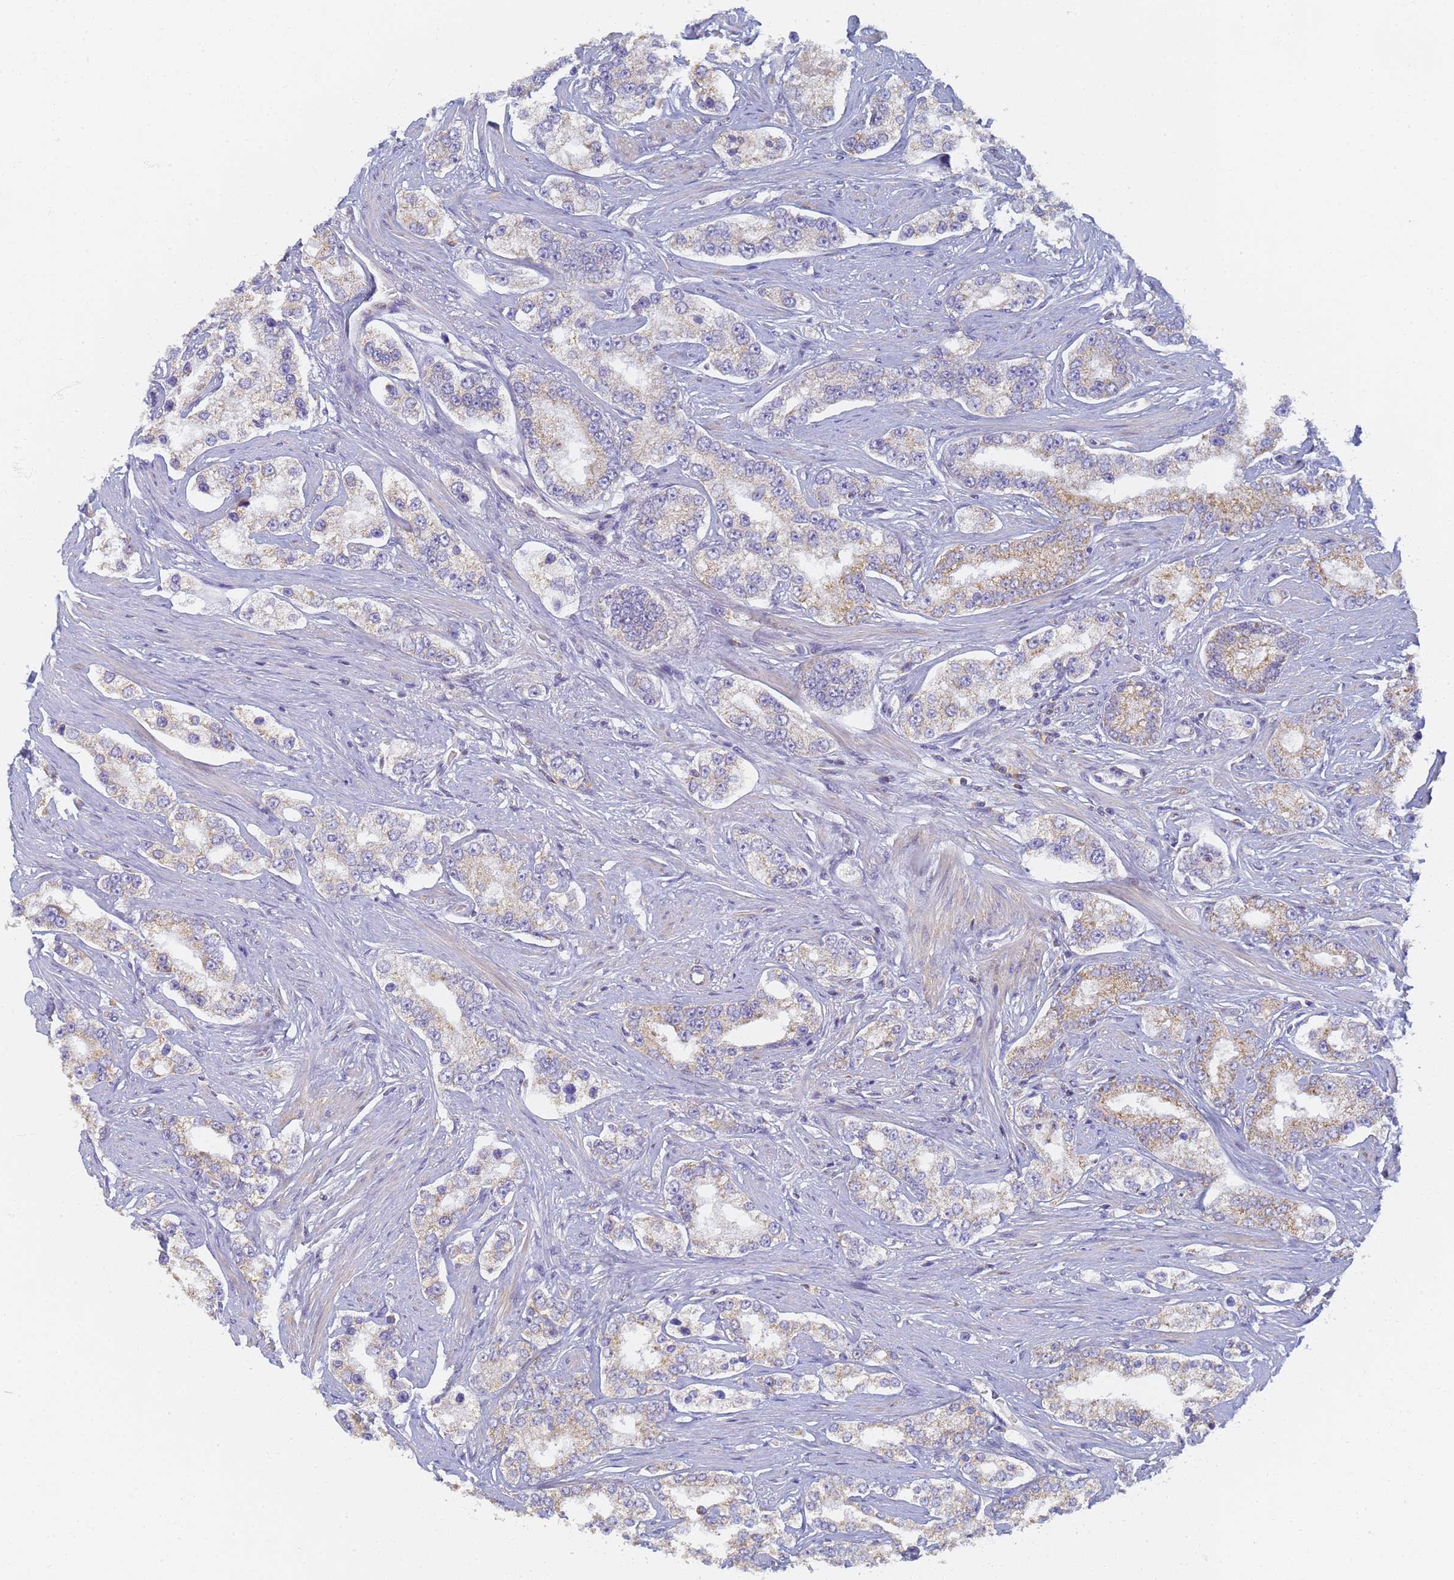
{"staining": {"intensity": "moderate", "quantity": "25%-75%", "location": "cytoplasmic/membranous"}, "tissue": "prostate cancer", "cell_type": "Tumor cells", "image_type": "cancer", "snomed": [{"axis": "morphology", "description": "Normal tissue, NOS"}, {"axis": "morphology", "description": "Adenocarcinoma, High grade"}, {"axis": "topography", "description": "Prostate"}], "caption": "Tumor cells demonstrate medium levels of moderate cytoplasmic/membranous positivity in approximately 25%-75% of cells in human prostate cancer (high-grade adenocarcinoma).", "gene": "UTP23", "patient": {"sex": "male", "age": 83}}